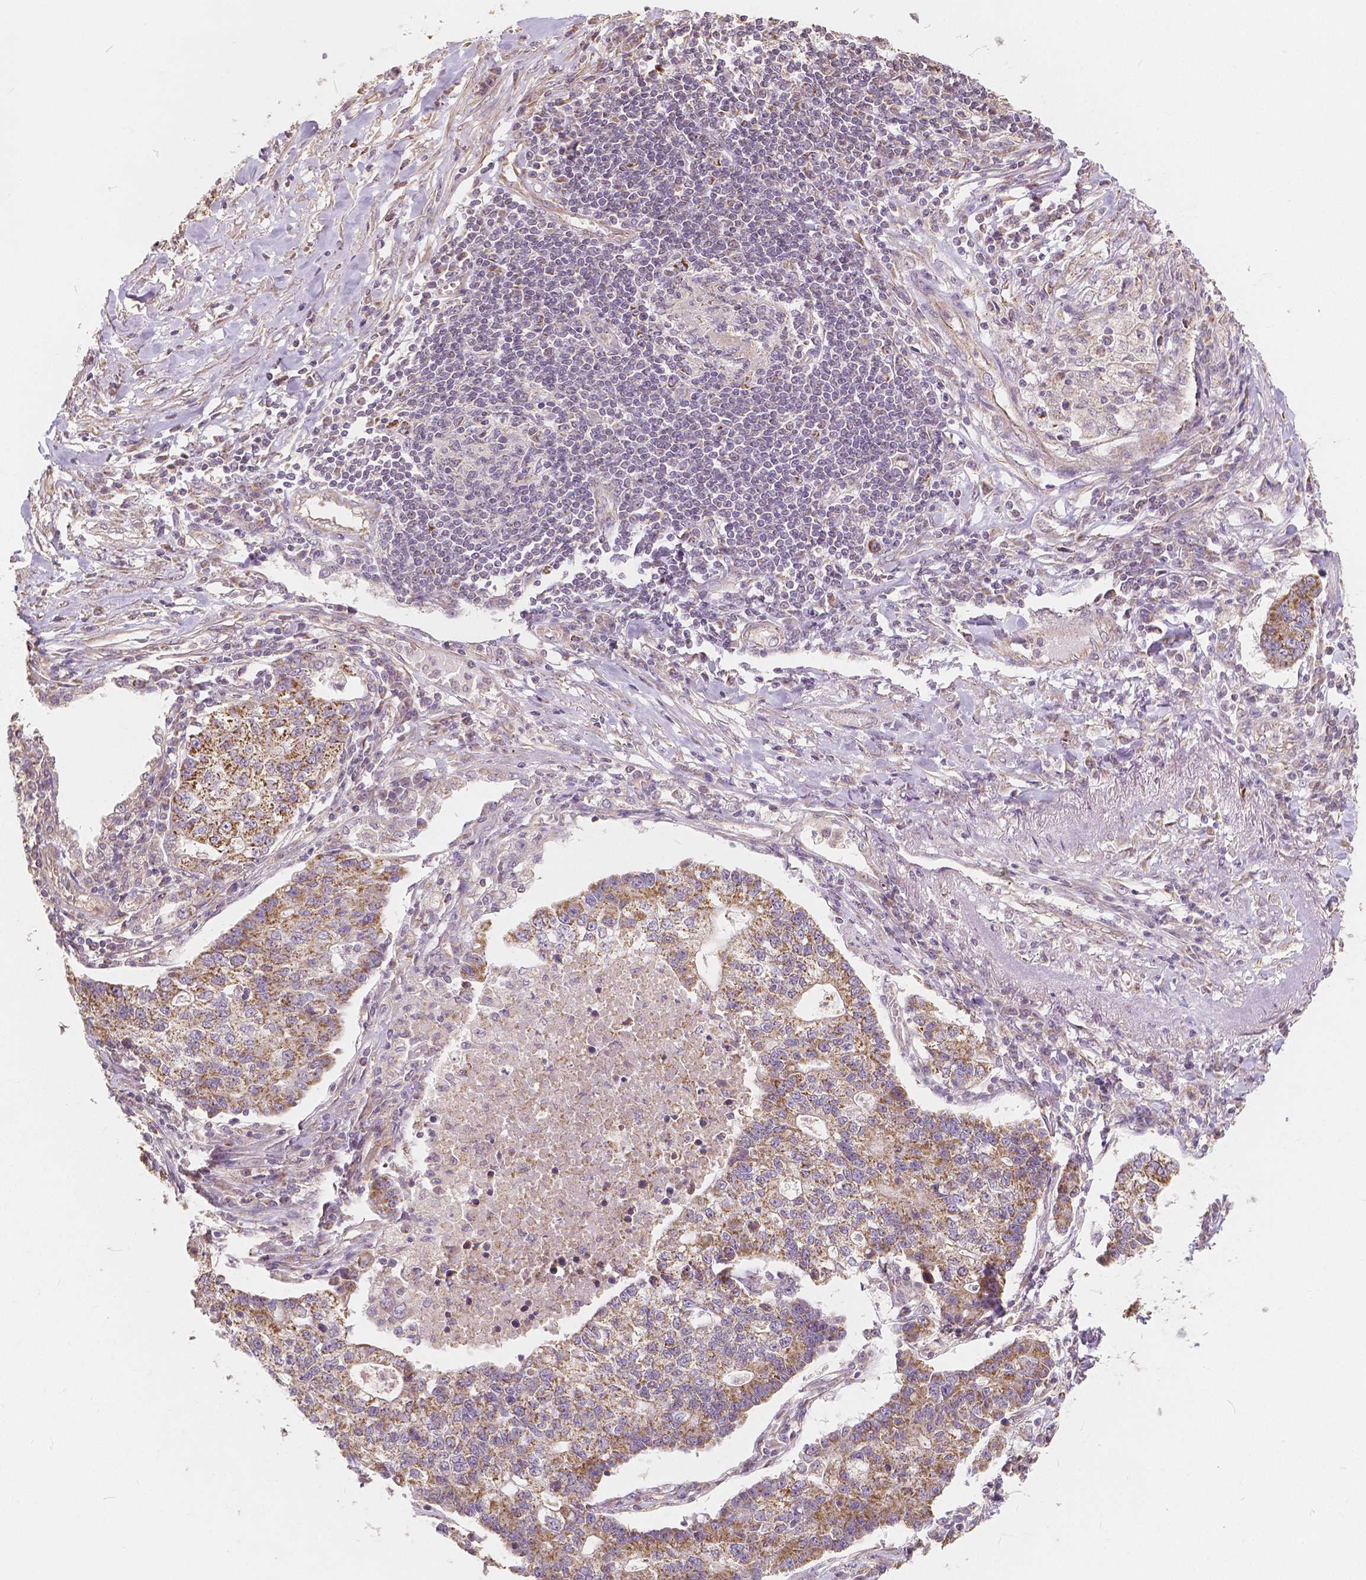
{"staining": {"intensity": "moderate", "quantity": "25%-75%", "location": "cytoplasmic/membranous"}, "tissue": "lung cancer", "cell_type": "Tumor cells", "image_type": "cancer", "snomed": [{"axis": "morphology", "description": "Adenocarcinoma, NOS"}, {"axis": "topography", "description": "Lung"}], "caption": "Immunohistochemical staining of lung cancer (adenocarcinoma) exhibits medium levels of moderate cytoplasmic/membranous expression in about 25%-75% of tumor cells.", "gene": "PEX26", "patient": {"sex": "male", "age": 57}}